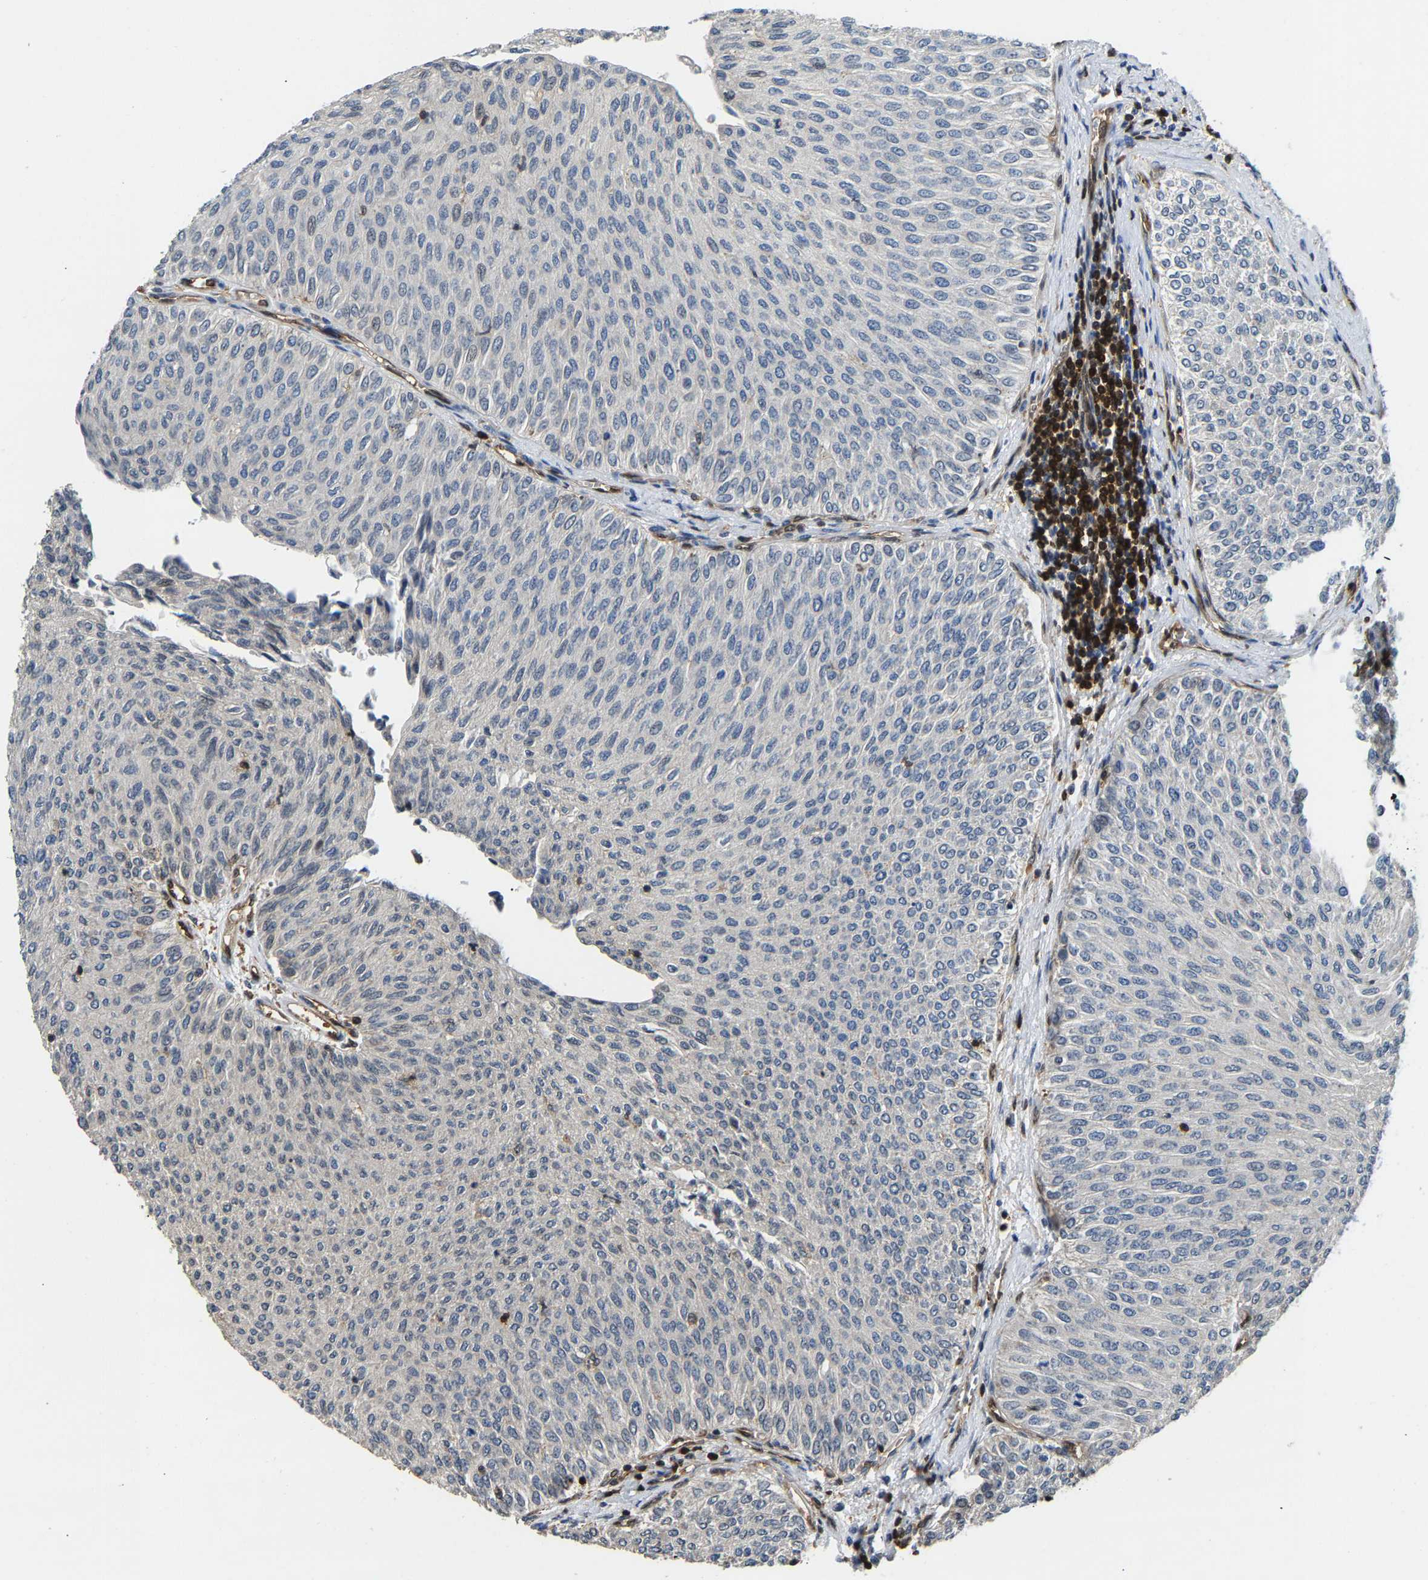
{"staining": {"intensity": "negative", "quantity": "none", "location": "none"}, "tissue": "urothelial cancer", "cell_type": "Tumor cells", "image_type": "cancer", "snomed": [{"axis": "morphology", "description": "Urothelial carcinoma, Low grade"}, {"axis": "topography", "description": "Urinary bladder"}], "caption": "This is an IHC photomicrograph of human low-grade urothelial carcinoma. There is no expression in tumor cells.", "gene": "GIMAP7", "patient": {"sex": "male", "age": 78}}